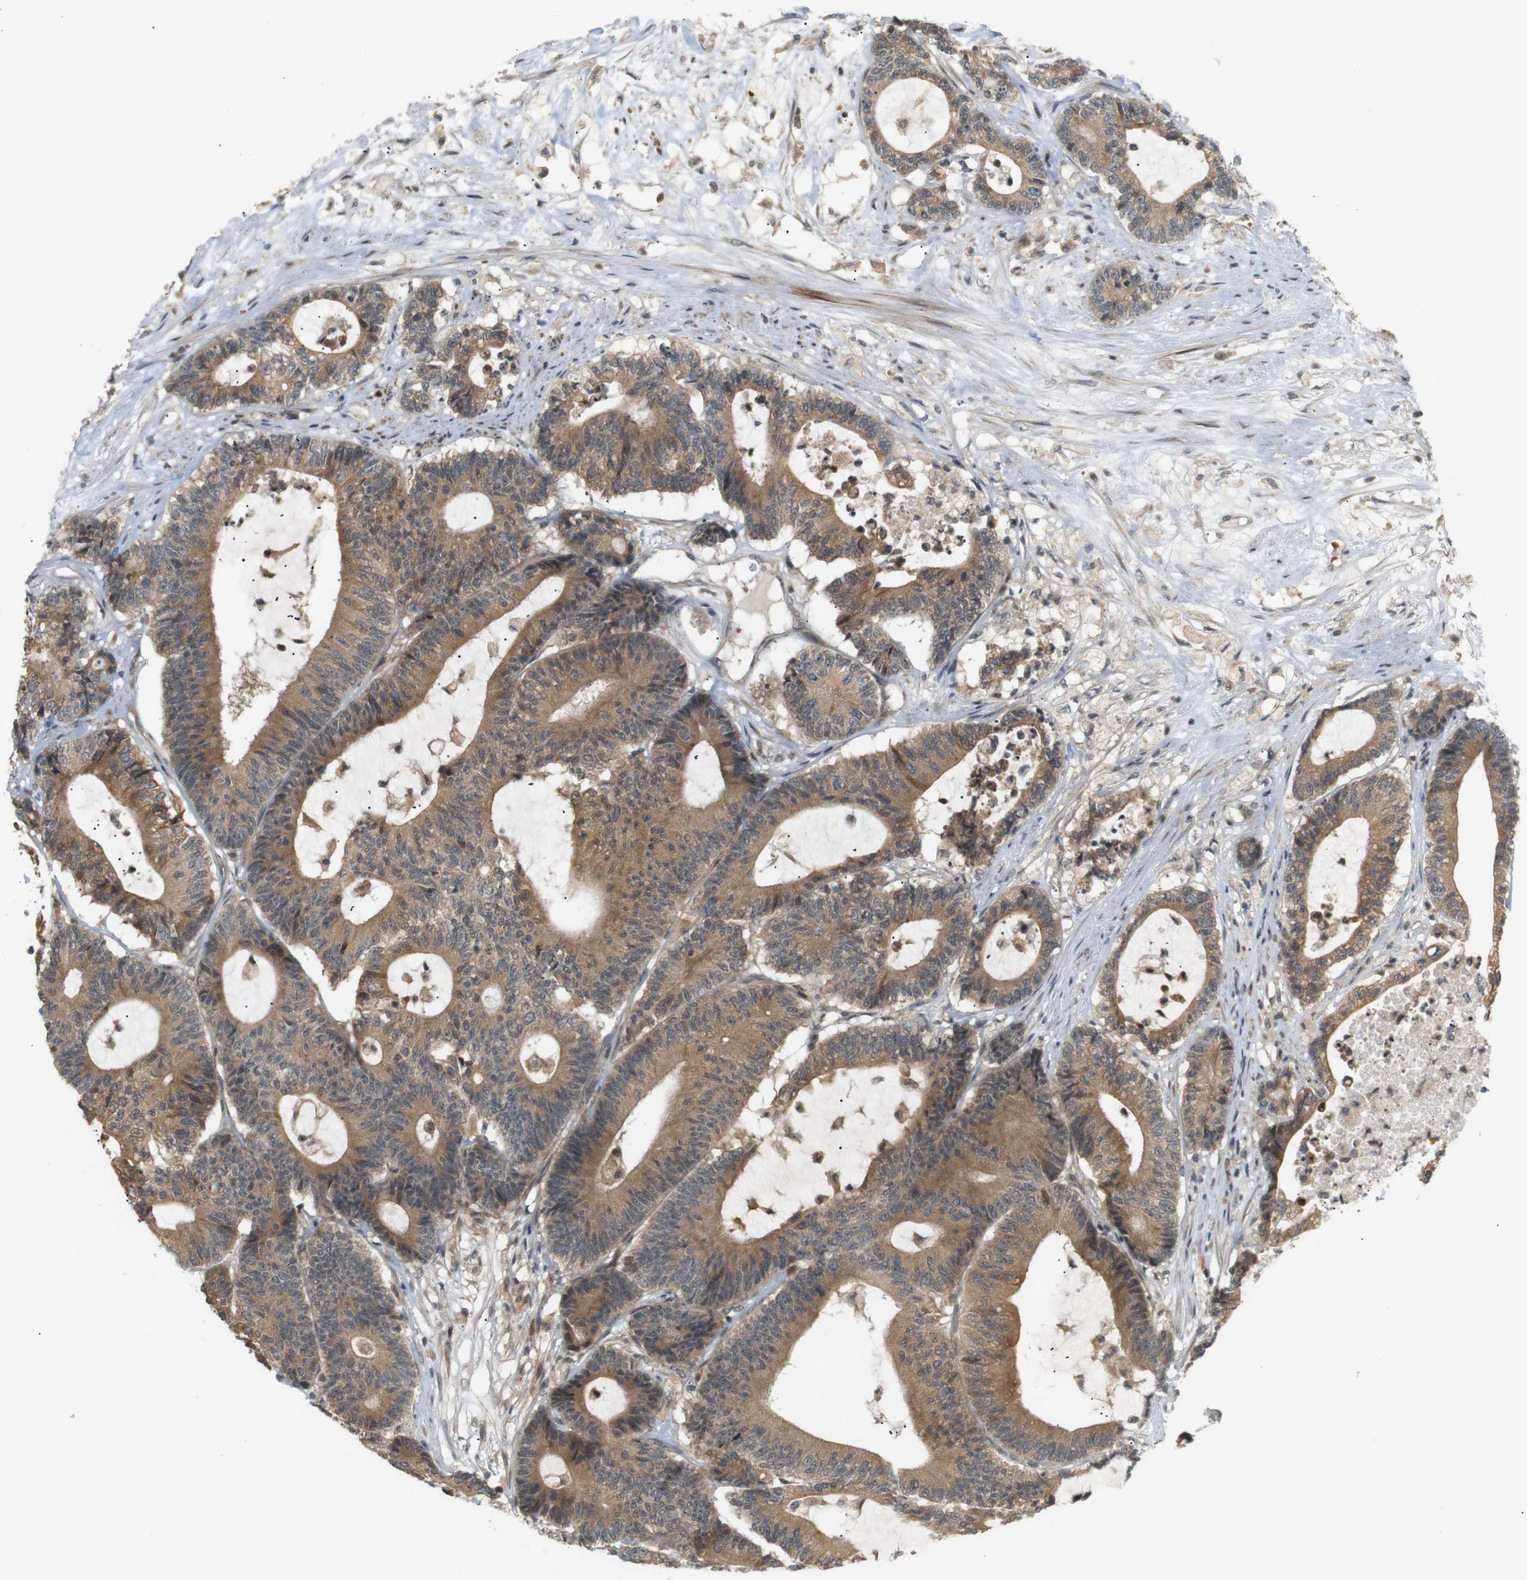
{"staining": {"intensity": "moderate", "quantity": ">75%", "location": "cytoplasmic/membranous"}, "tissue": "colorectal cancer", "cell_type": "Tumor cells", "image_type": "cancer", "snomed": [{"axis": "morphology", "description": "Adenocarcinoma, NOS"}, {"axis": "topography", "description": "Colon"}], "caption": "Tumor cells reveal medium levels of moderate cytoplasmic/membranous expression in about >75% of cells in human colorectal adenocarcinoma. The staining was performed using DAB (3,3'-diaminobenzidine), with brown indicating positive protein expression. Nuclei are stained blue with hematoxylin.", "gene": "SOCS6", "patient": {"sex": "female", "age": 84}}